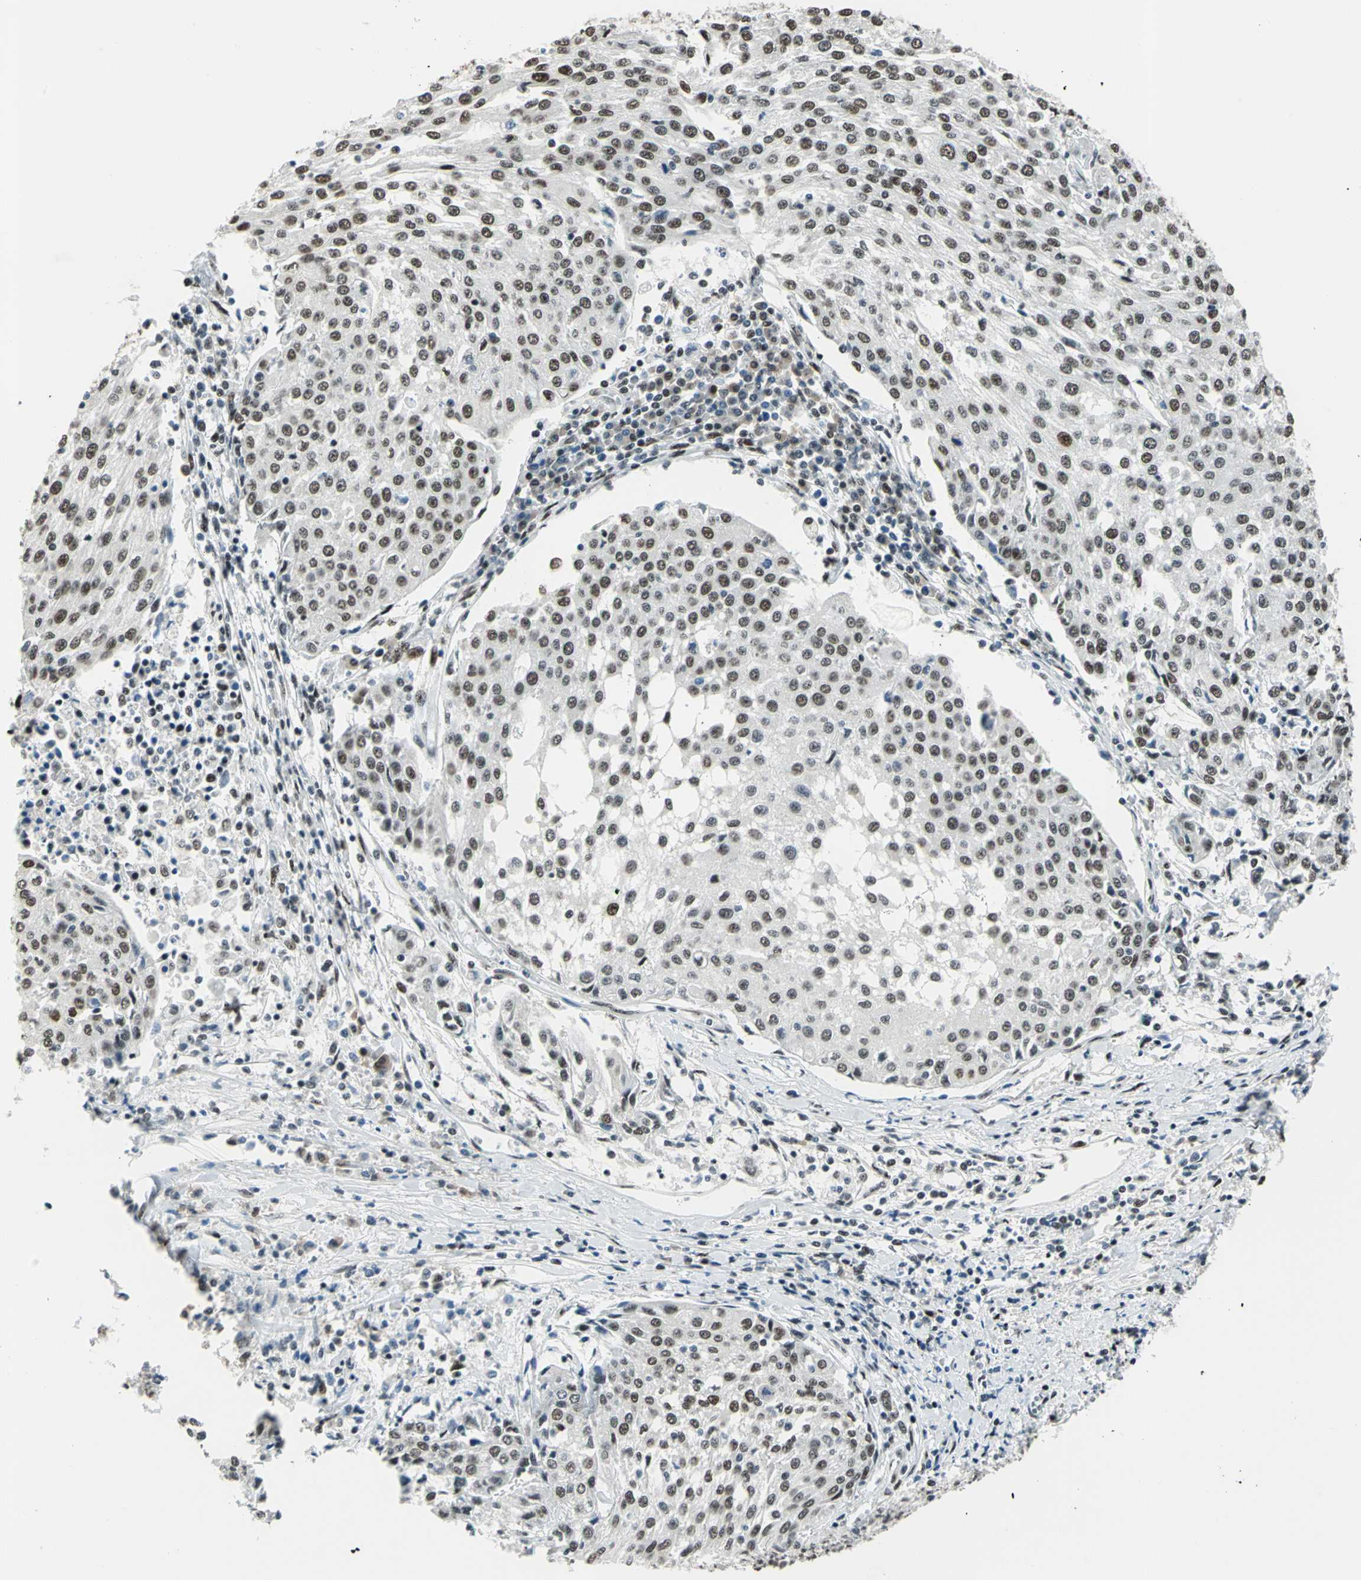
{"staining": {"intensity": "strong", "quantity": ">75%", "location": "nuclear"}, "tissue": "urothelial cancer", "cell_type": "Tumor cells", "image_type": "cancer", "snomed": [{"axis": "morphology", "description": "Urothelial carcinoma, High grade"}, {"axis": "topography", "description": "Urinary bladder"}], "caption": "An image of urothelial carcinoma (high-grade) stained for a protein displays strong nuclear brown staining in tumor cells.", "gene": "KAT6B", "patient": {"sex": "female", "age": 85}}